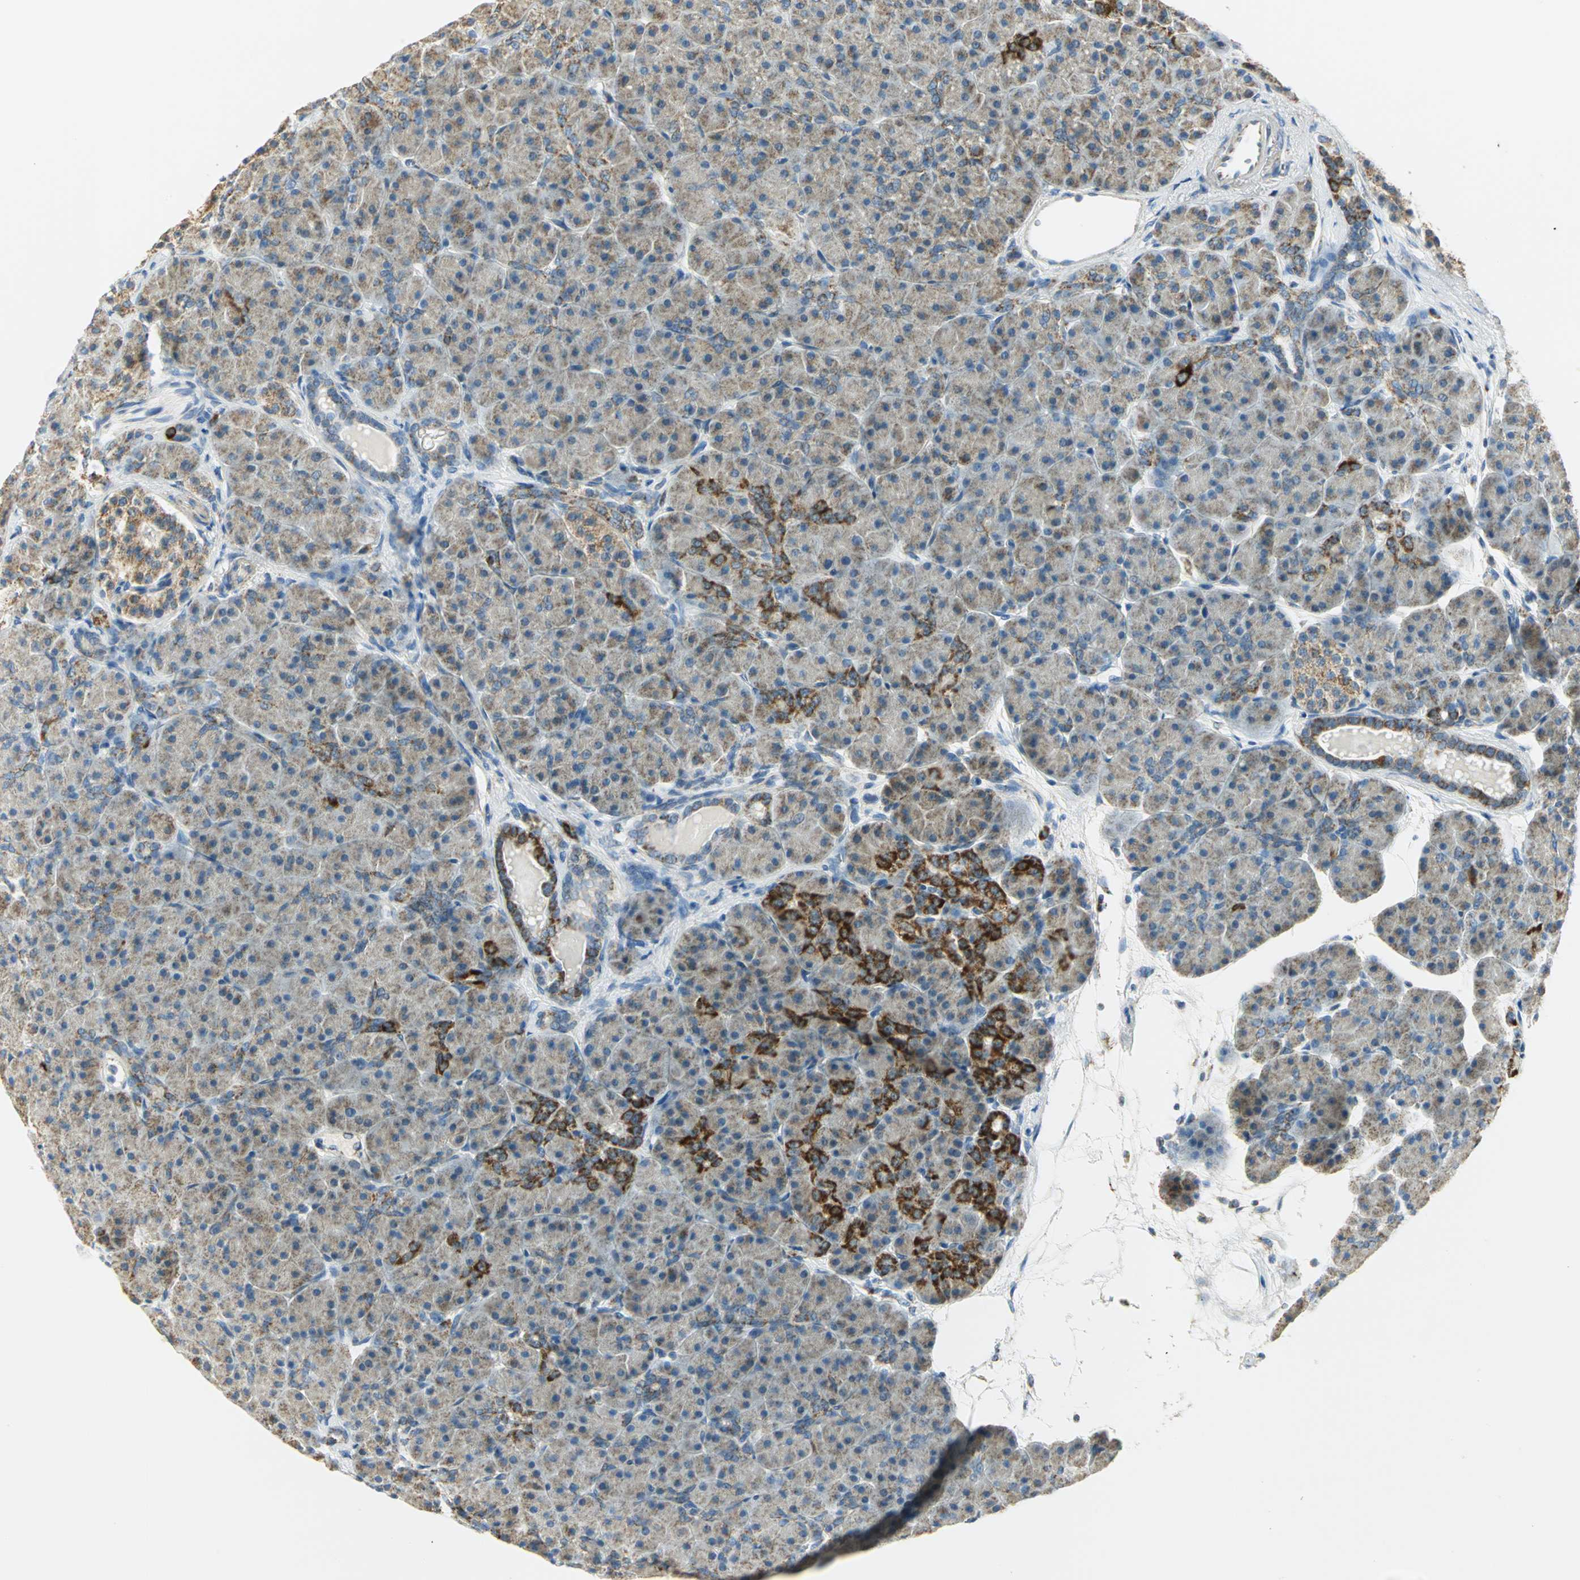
{"staining": {"intensity": "weak", "quantity": ">75%", "location": "cytoplasmic/membranous"}, "tissue": "pancreas", "cell_type": "Exocrine glandular cells", "image_type": "normal", "snomed": [{"axis": "morphology", "description": "Normal tissue, NOS"}, {"axis": "topography", "description": "Pancreas"}], "caption": "High-magnification brightfield microscopy of unremarkable pancreas stained with DAB (brown) and counterstained with hematoxylin (blue). exocrine glandular cells exhibit weak cytoplasmic/membranous staining is present in approximately>75% of cells.", "gene": "NTRK1", "patient": {"sex": "male", "age": 66}}